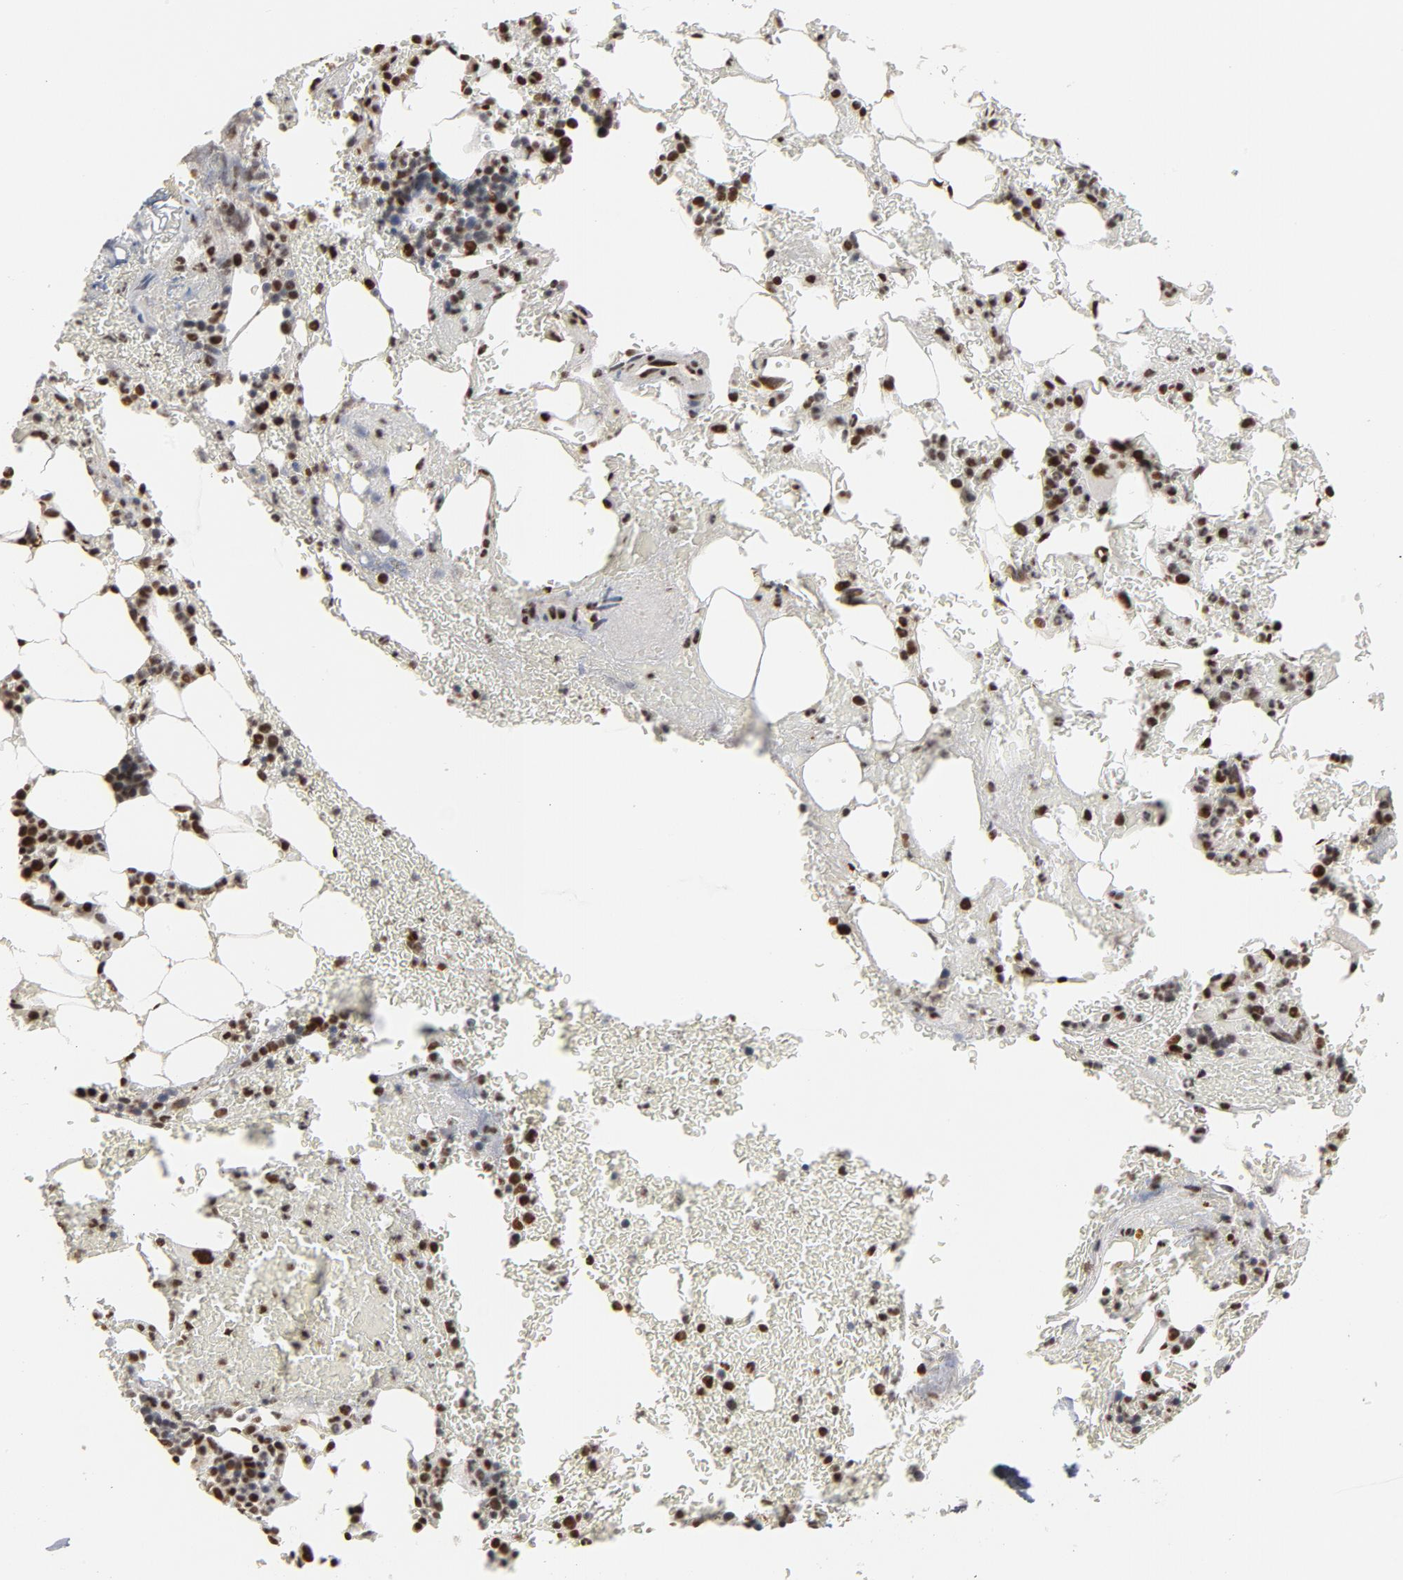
{"staining": {"intensity": "strong", "quantity": "25%-75%", "location": "nuclear"}, "tissue": "bone marrow", "cell_type": "Hematopoietic cells", "image_type": "normal", "snomed": [{"axis": "morphology", "description": "Normal tissue, NOS"}, {"axis": "topography", "description": "Bone marrow"}], "caption": "This photomicrograph shows immunohistochemistry (IHC) staining of benign bone marrow, with high strong nuclear staining in about 25%-75% of hematopoietic cells.", "gene": "MRE11", "patient": {"sex": "female", "age": 73}}